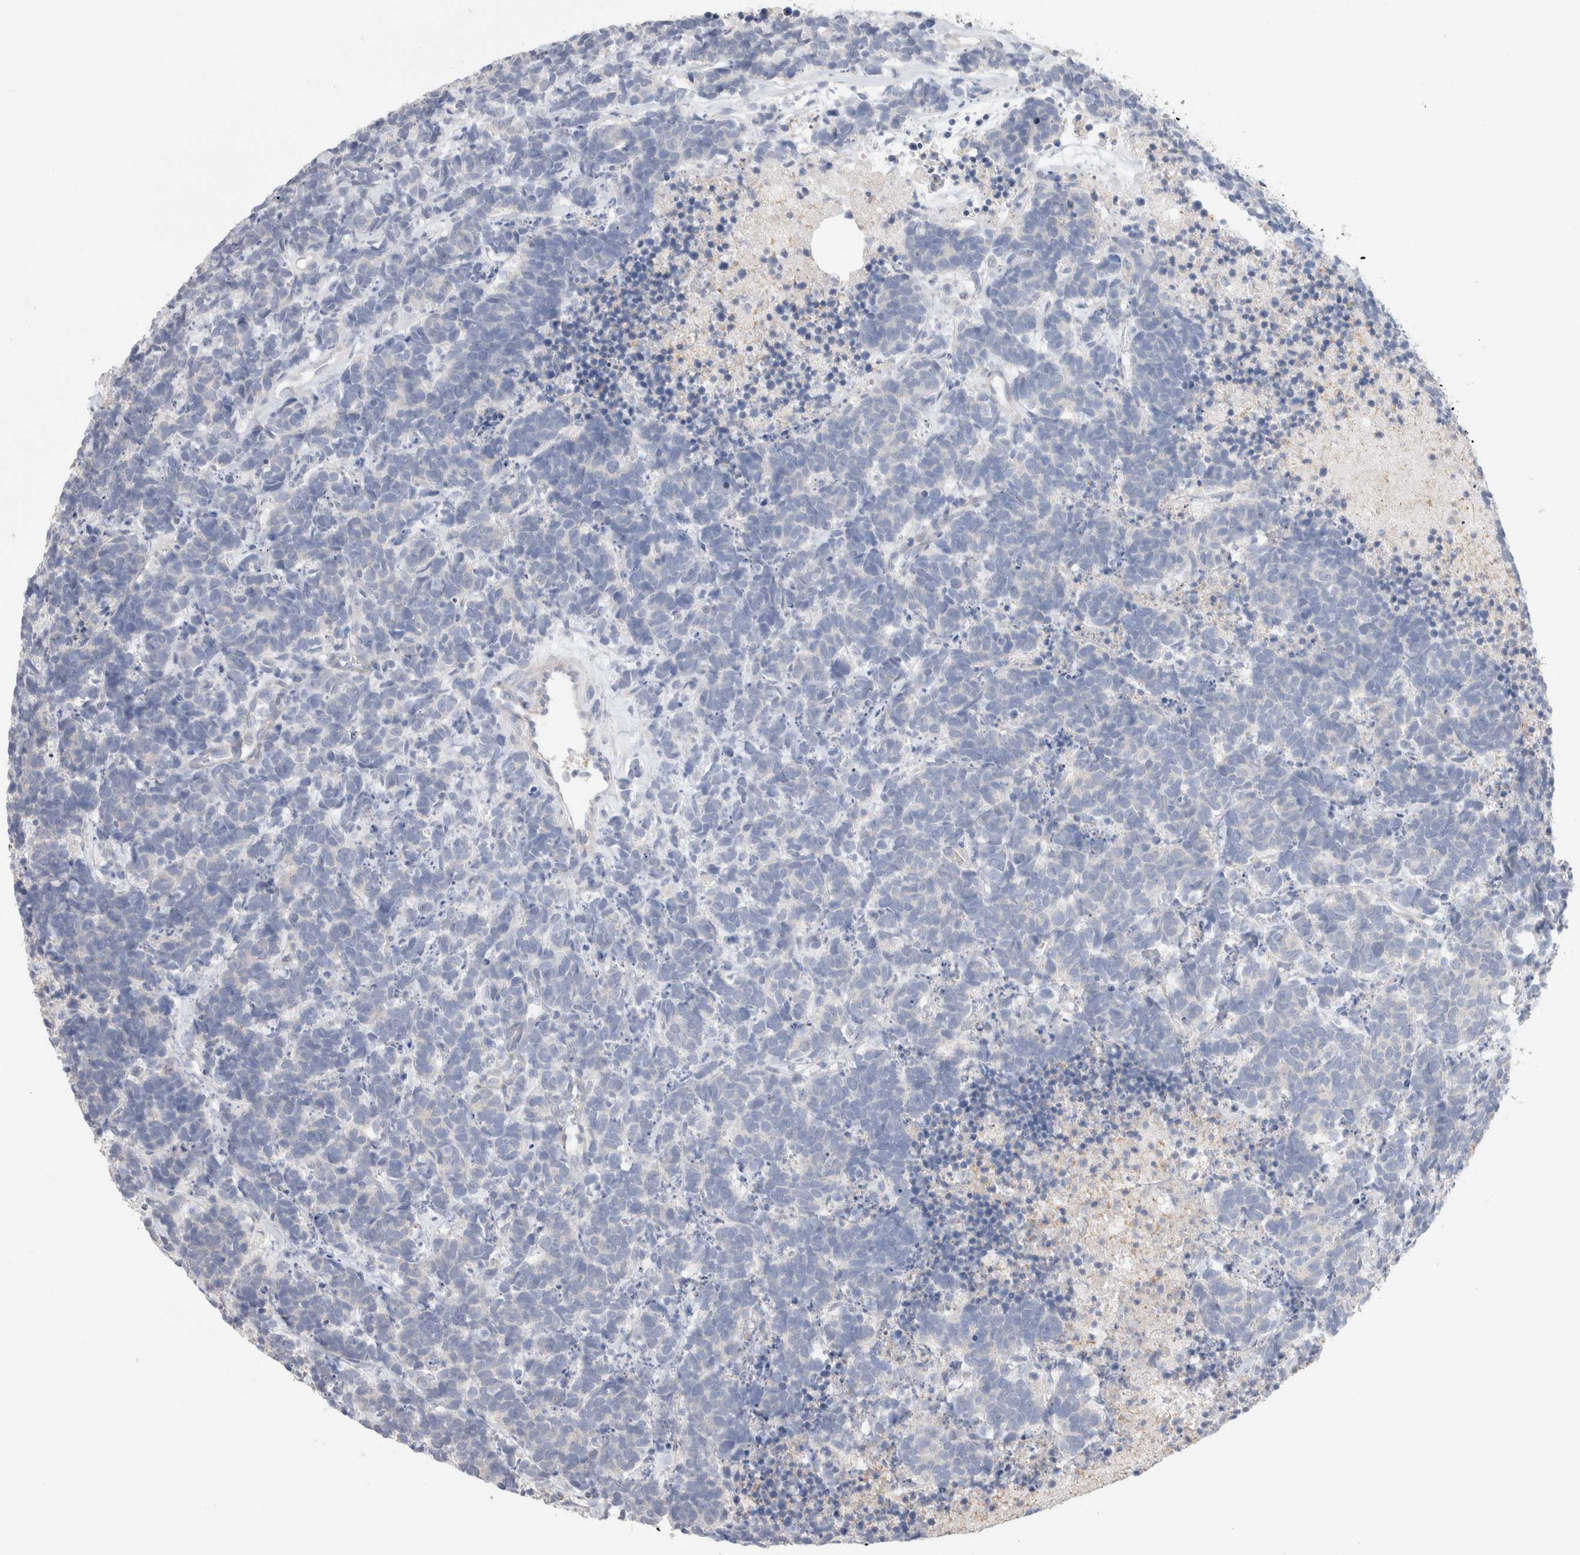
{"staining": {"intensity": "negative", "quantity": "none", "location": "none"}, "tissue": "carcinoid", "cell_type": "Tumor cells", "image_type": "cancer", "snomed": [{"axis": "morphology", "description": "Carcinoma, NOS"}, {"axis": "morphology", "description": "Carcinoid, malignant, NOS"}, {"axis": "topography", "description": "Urinary bladder"}], "caption": "A high-resolution photomicrograph shows immunohistochemistry (IHC) staining of carcinoma, which reveals no significant staining in tumor cells.", "gene": "DMD", "patient": {"sex": "male", "age": 57}}